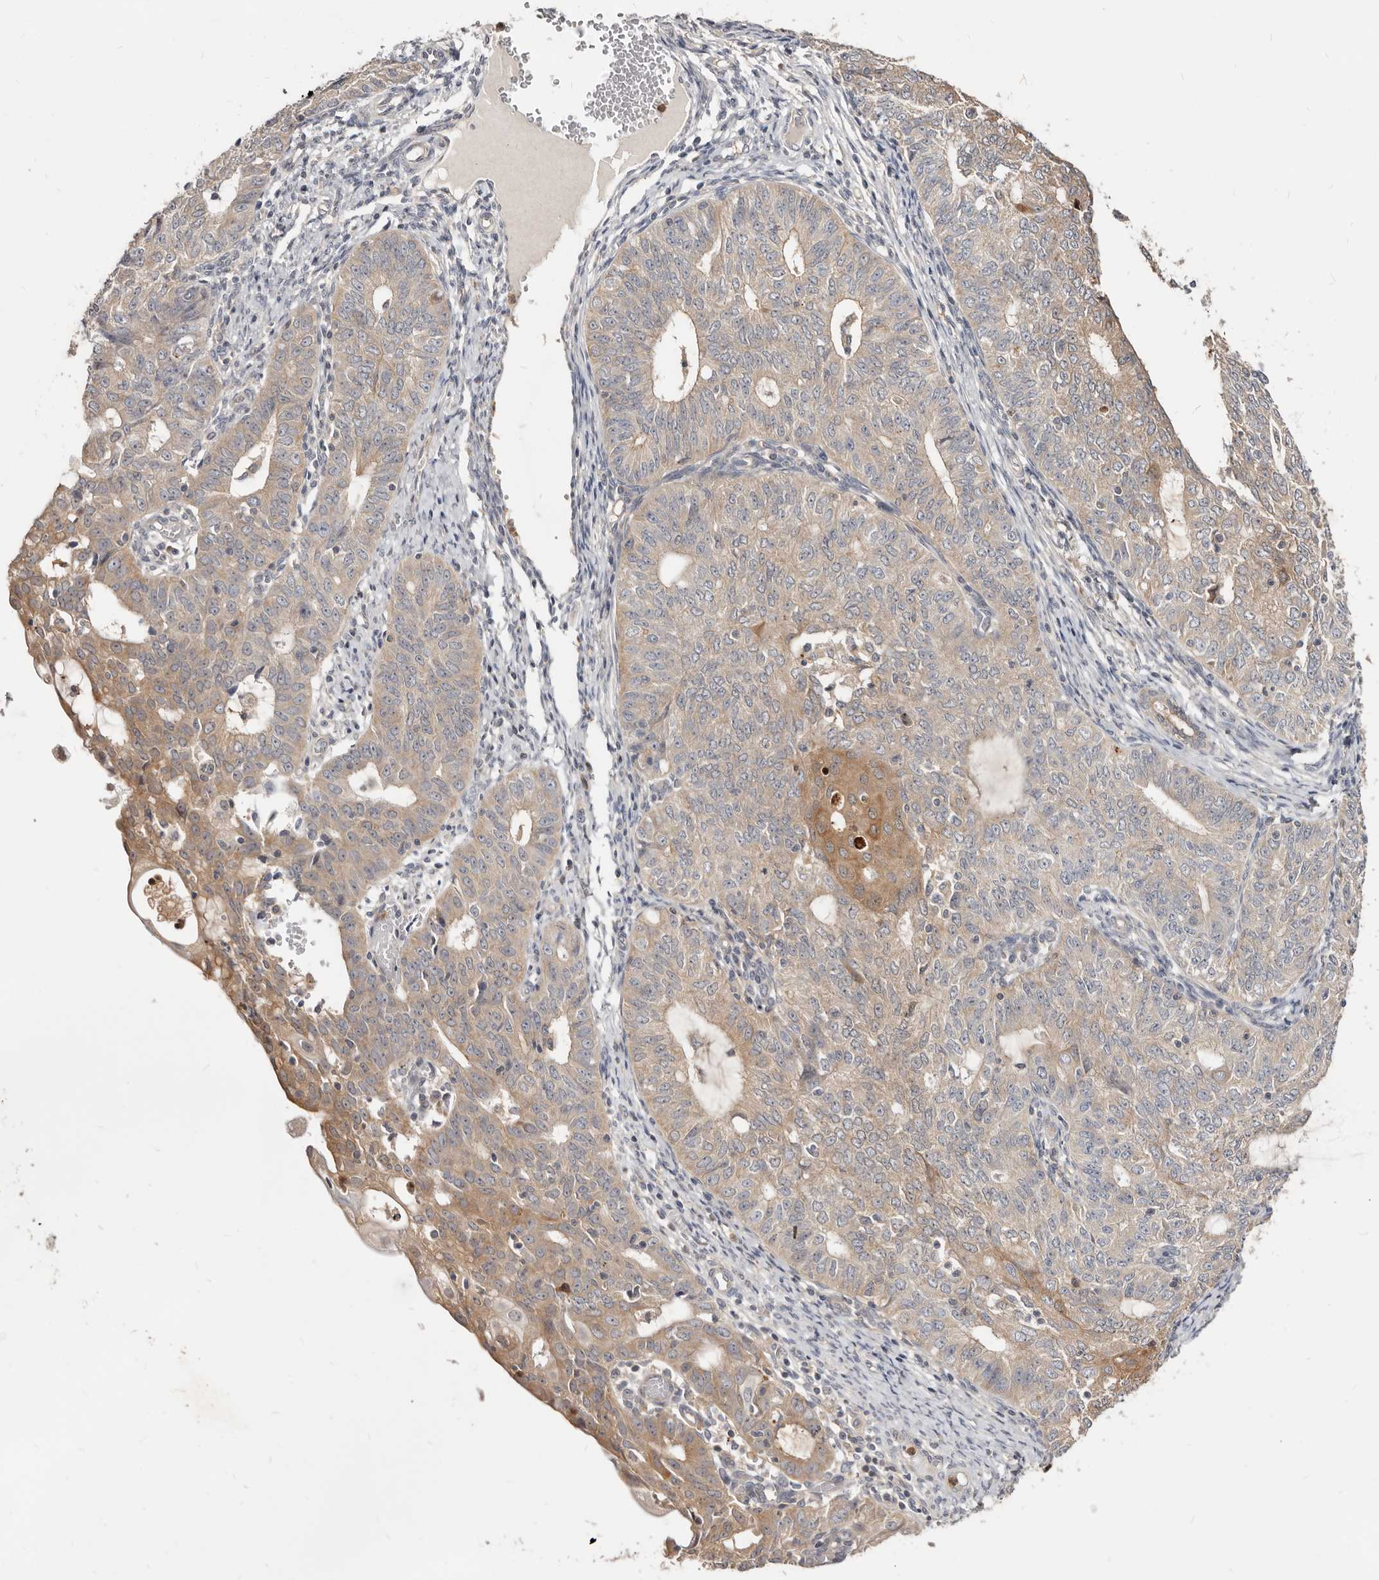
{"staining": {"intensity": "weak", "quantity": ">75%", "location": "cytoplasmic/membranous"}, "tissue": "endometrial cancer", "cell_type": "Tumor cells", "image_type": "cancer", "snomed": [{"axis": "morphology", "description": "Adenocarcinoma, NOS"}, {"axis": "topography", "description": "Endometrium"}], "caption": "Brown immunohistochemical staining in human endometrial adenocarcinoma exhibits weak cytoplasmic/membranous expression in approximately >75% of tumor cells.", "gene": "TC2N", "patient": {"sex": "female", "age": 32}}